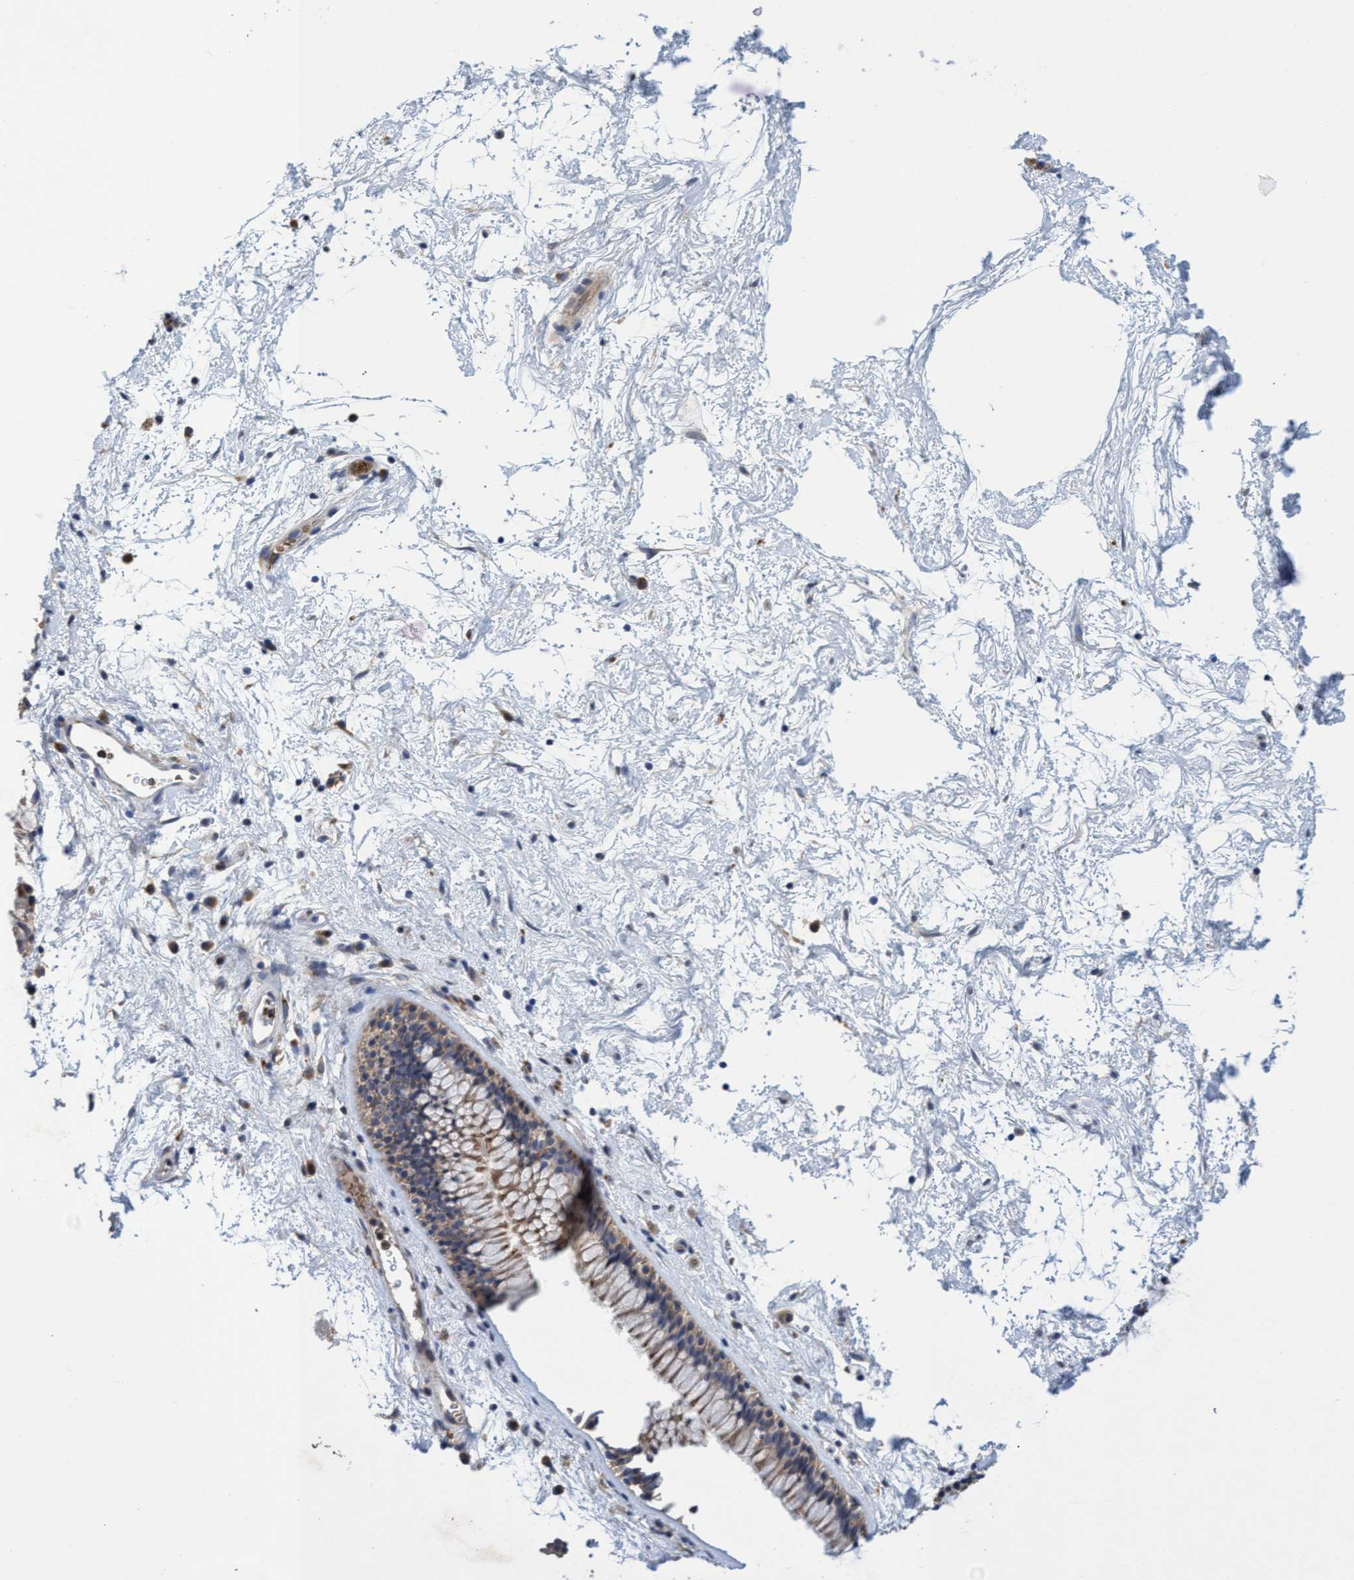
{"staining": {"intensity": "moderate", "quantity": ">75%", "location": "cytoplasmic/membranous"}, "tissue": "nasopharynx", "cell_type": "Respiratory epithelial cells", "image_type": "normal", "snomed": [{"axis": "morphology", "description": "Normal tissue, NOS"}, {"axis": "morphology", "description": "Inflammation, NOS"}, {"axis": "topography", "description": "Nasopharynx"}], "caption": "This photomicrograph exhibits immunohistochemistry staining of normal human nasopharynx, with medium moderate cytoplasmic/membranous positivity in about >75% of respiratory epithelial cells.", "gene": "SEMA4D", "patient": {"sex": "male", "age": 48}}